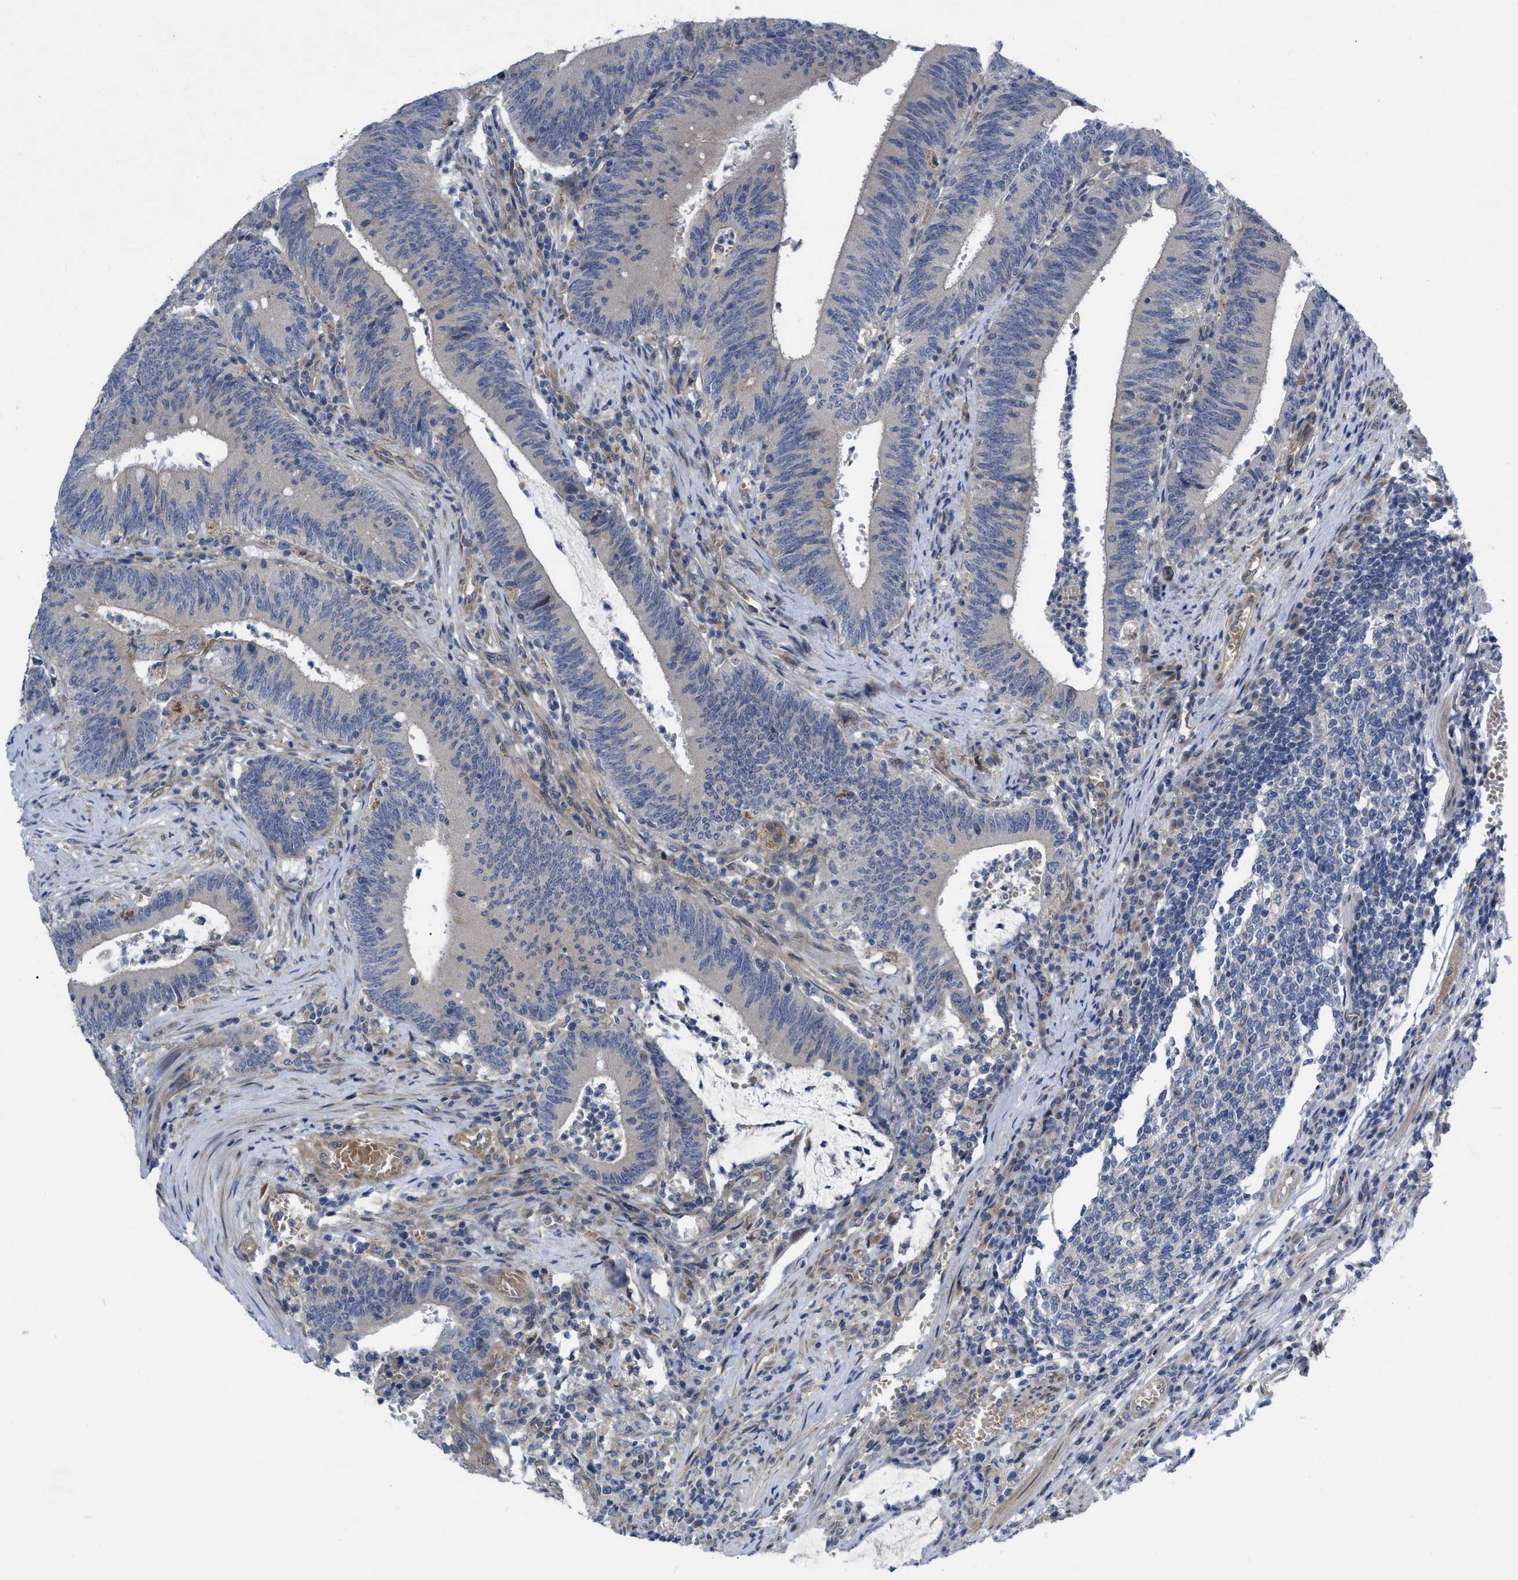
{"staining": {"intensity": "negative", "quantity": "none", "location": "none"}, "tissue": "colorectal cancer", "cell_type": "Tumor cells", "image_type": "cancer", "snomed": [{"axis": "morphology", "description": "Normal tissue, NOS"}, {"axis": "morphology", "description": "Adenocarcinoma, NOS"}, {"axis": "topography", "description": "Rectum"}], "caption": "Colorectal cancer (adenocarcinoma) stained for a protein using immunohistochemistry displays no positivity tumor cells.", "gene": "NDEL1", "patient": {"sex": "female", "age": 66}}